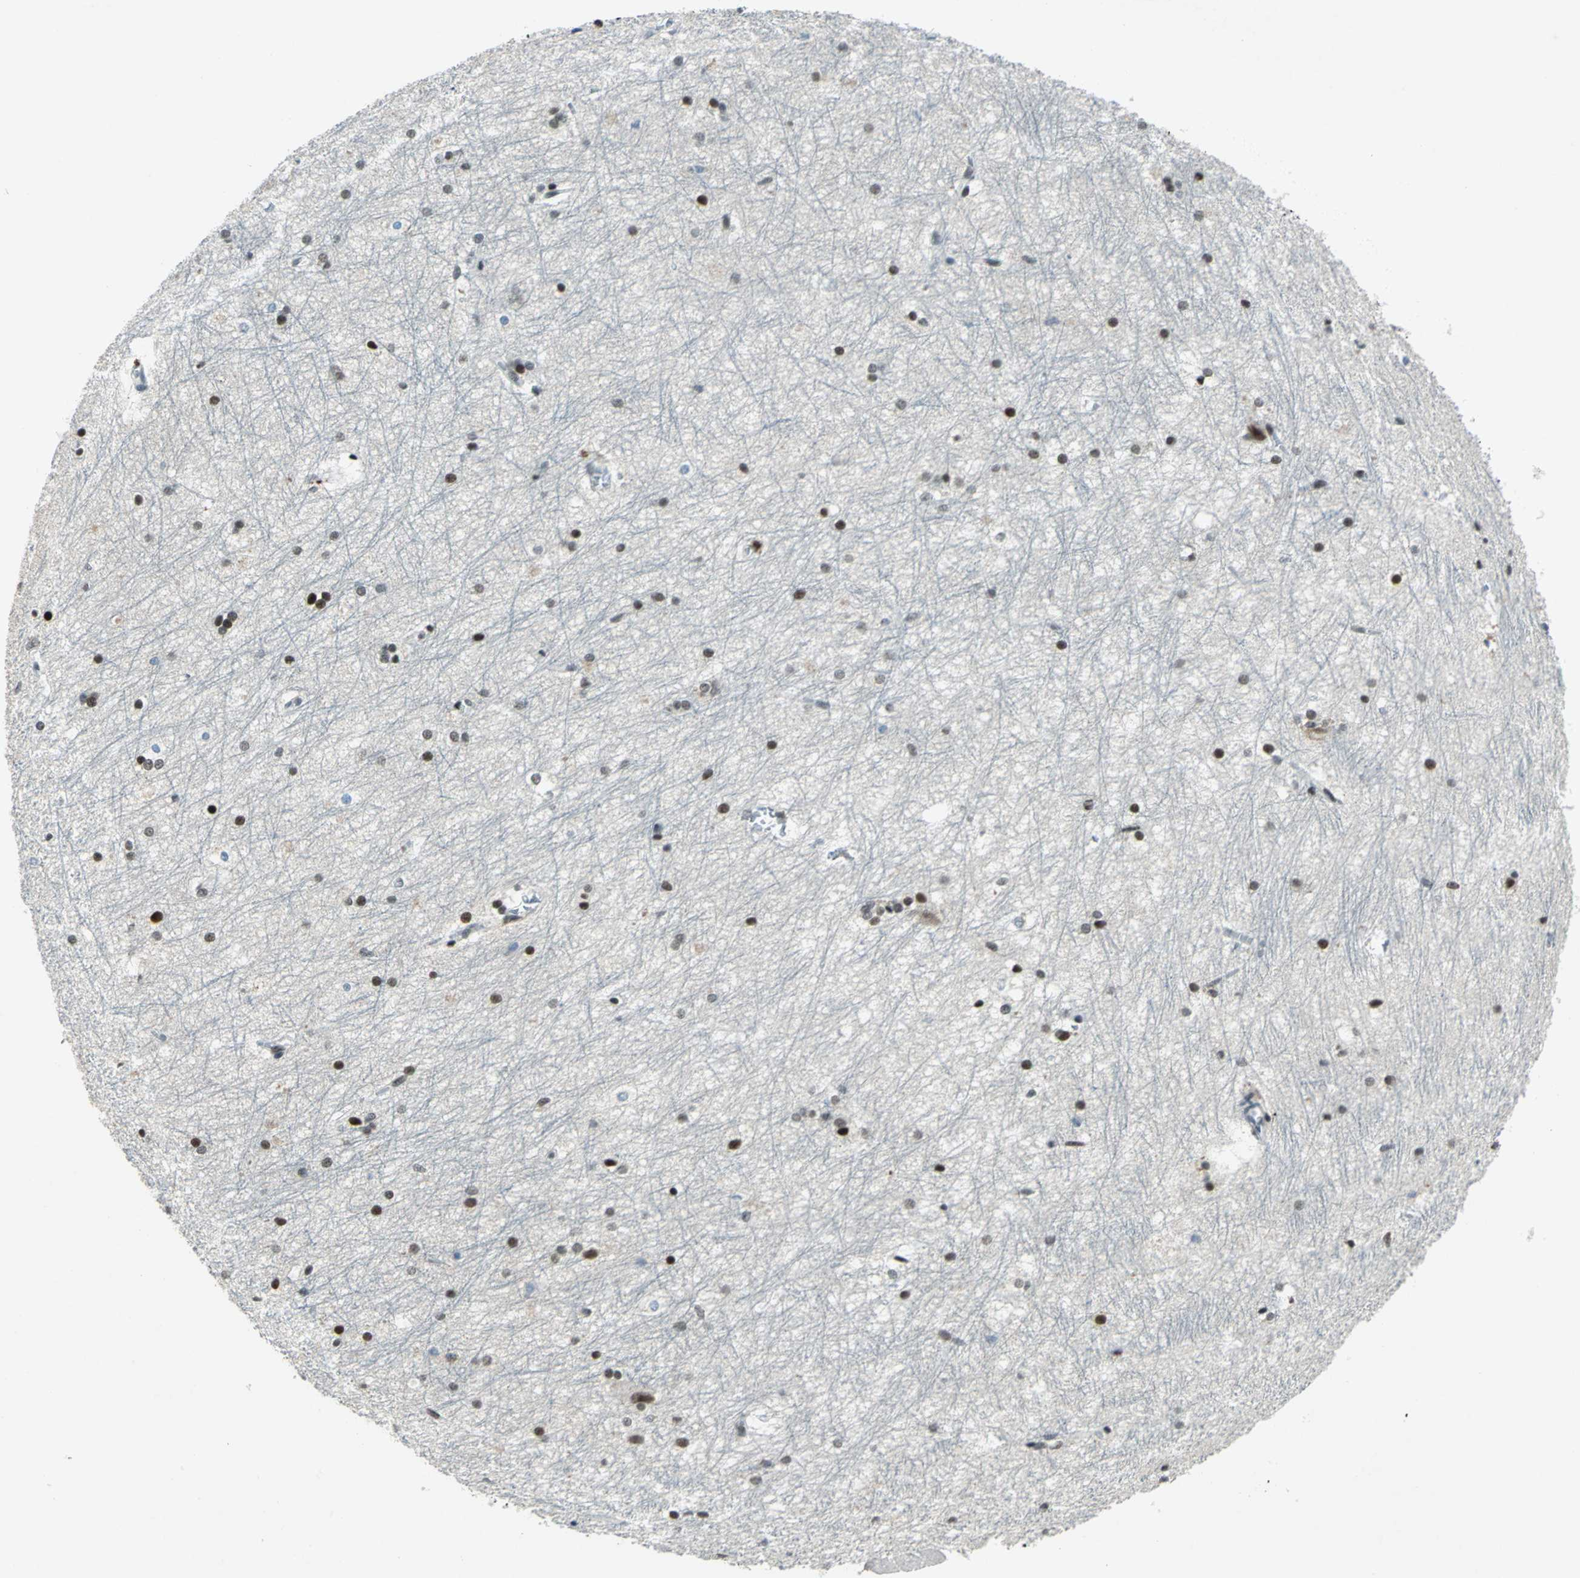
{"staining": {"intensity": "strong", "quantity": ">75%", "location": "nuclear"}, "tissue": "hippocampus", "cell_type": "Glial cells", "image_type": "normal", "snomed": [{"axis": "morphology", "description": "Normal tissue, NOS"}, {"axis": "topography", "description": "Hippocampus"}], "caption": "DAB (3,3'-diaminobenzidine) immunohistochemical staining of benign human hippocampus demonstrates strong nuclear protein positivity in approximately >75% of glial cells. The protein is shown in brown color, while the nuclei are stained blue.", "gene": "KAT6B", "patient": {"sex": "female", "age": 19}}